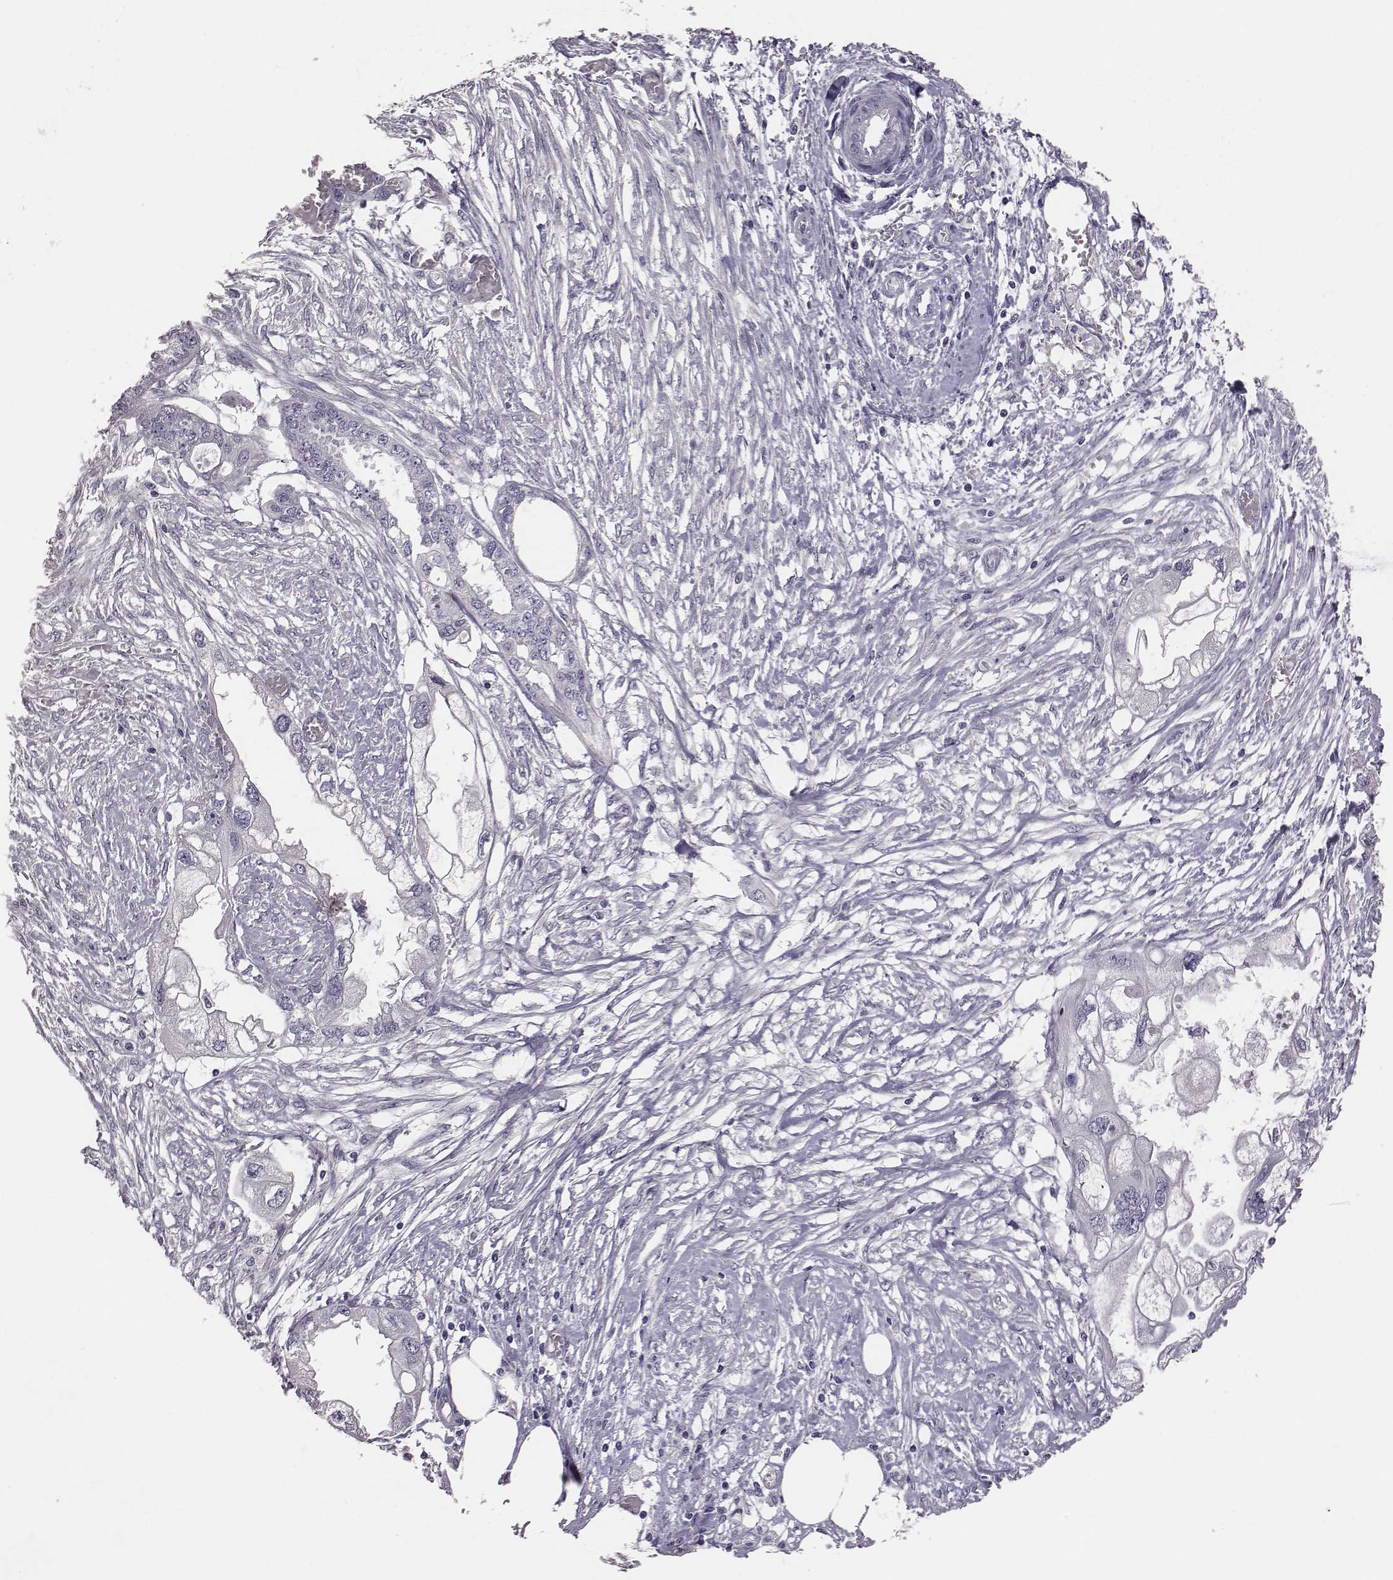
{"staining": {"intensity": "negative", "quantity": "none", "location": "none"}, "tissue": "endometrial cancer", "cell_type": "Tumor cells", "image_type": "cancer", "snomed": [{"axis": "morphology", "description": "Adenocarcinoma, NOS"}, {"axis": "morphology", "description": "Adenocarcinoma, metastatic, NOS"}, {"axis": "topography", "description": "Adipose tissue"}, {"axis": "topography", "description": "Endometrium"}], "caption": "High magnification brightfield microscopy of endometrial cancer (metastatic adenocarcinoma) stained with DAB (3,3'-diaminobenzidine) (brown) and counterstained with hematoxylin (blue): tumor cells show no significant expression. Brightfield microscopy of immunohistochemistry (IHC) stained with DAB (brown) and hematoxylin (blue), captured at high magnification.", "gene": "EN1", "patient": {"sex": "female", "age": 67}}